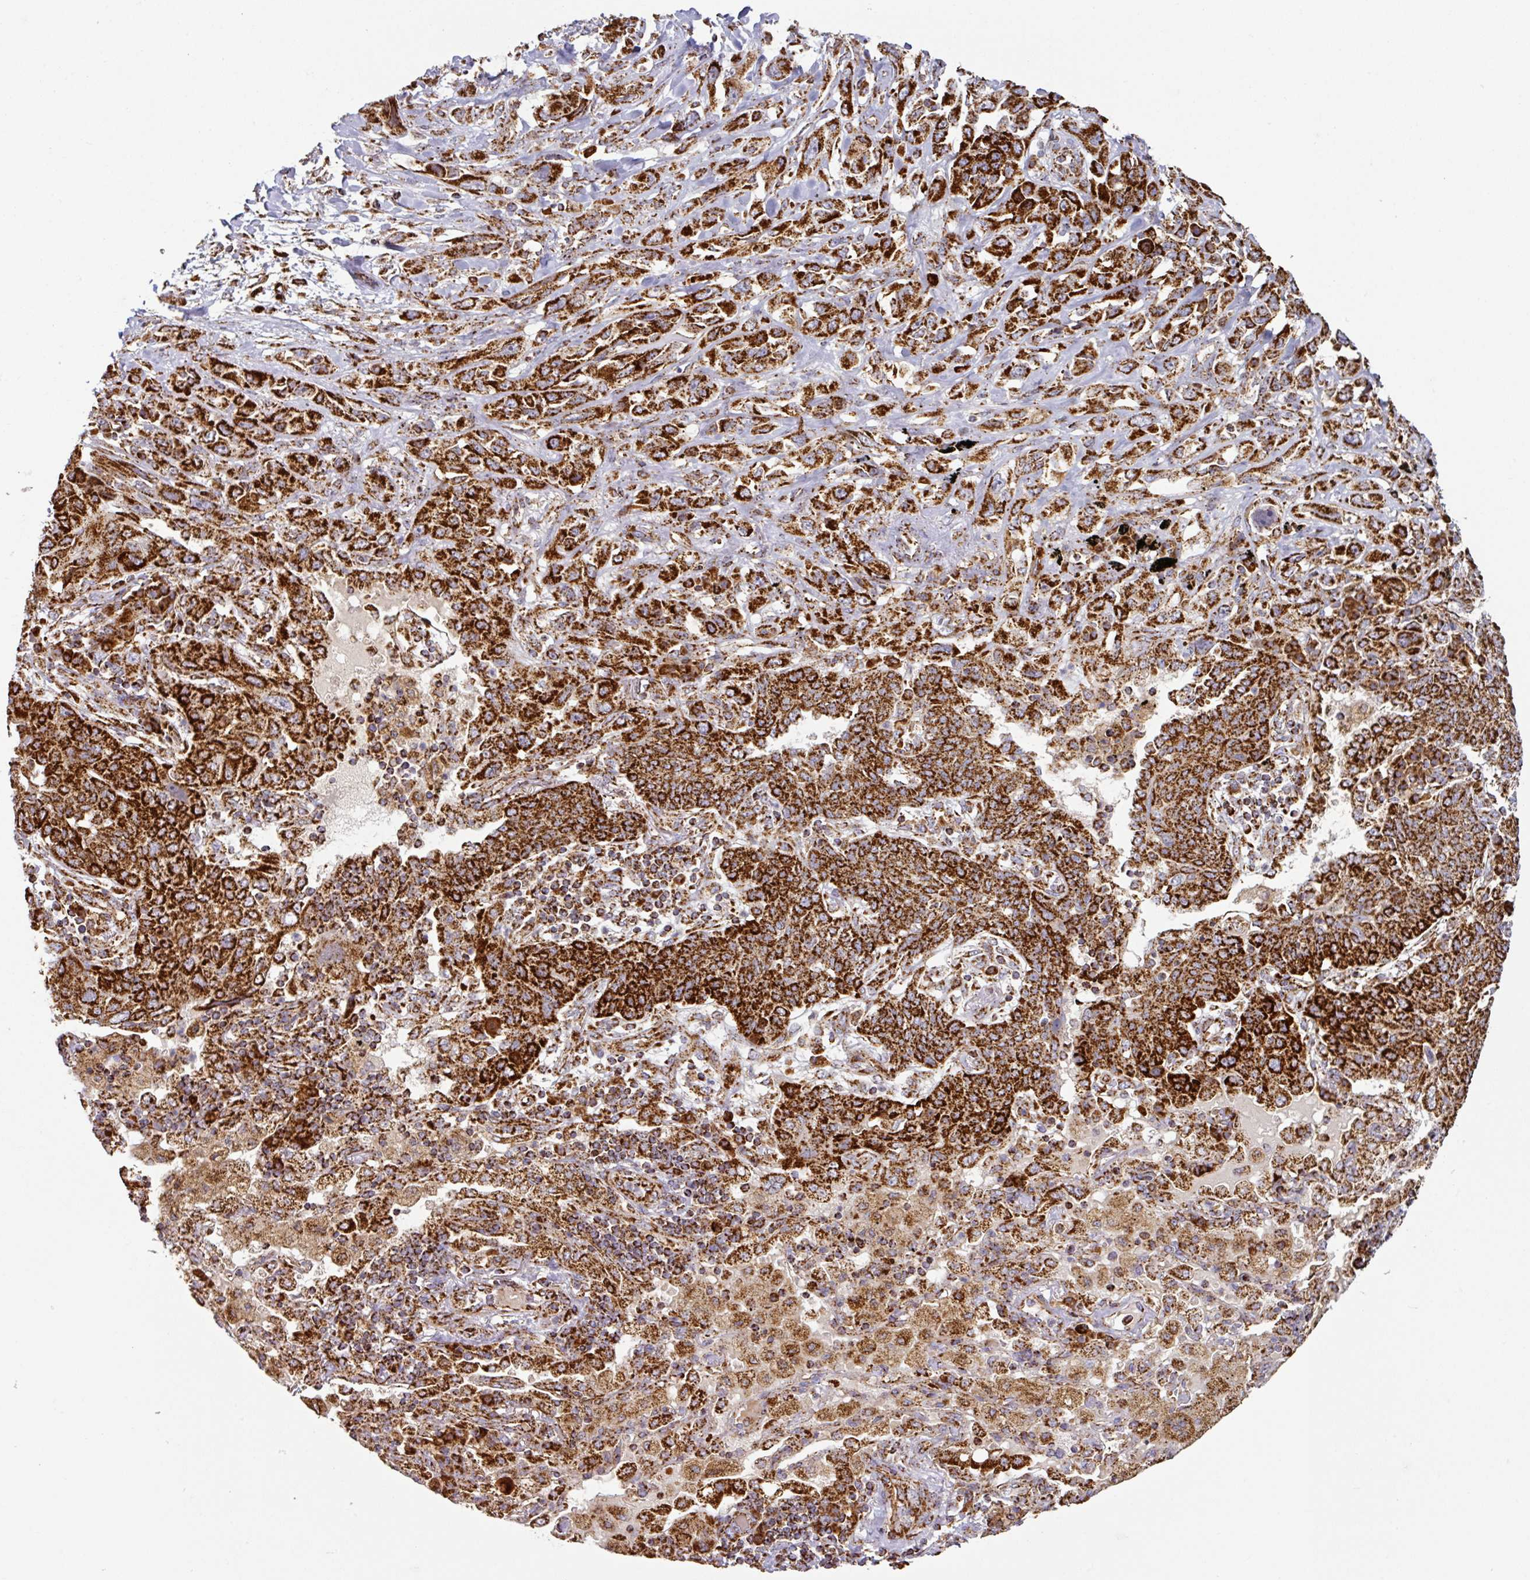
{"staining": {"intensity": "strong", "quantity": ">75%", "location": "cytoplasmic/membranous"}, "tissue": "lung cancer", "cell_type": "Tumor cells", "image_type": "cancer", "snomed": [{"axis": "morphology", "description": "Squamous cell carcinoma, NOS"}, {"axis": "topography", "description": "Lung"}], "caption": "This photomicrograph shows immunohistochemistry staining of squamous cell carcinoma (lung), with high strong cytoplasmic/membranous staining in approximately >75% of tumor cells.", "gene": "TRAP1", "patient": {"sex": "female", "age": 70}}